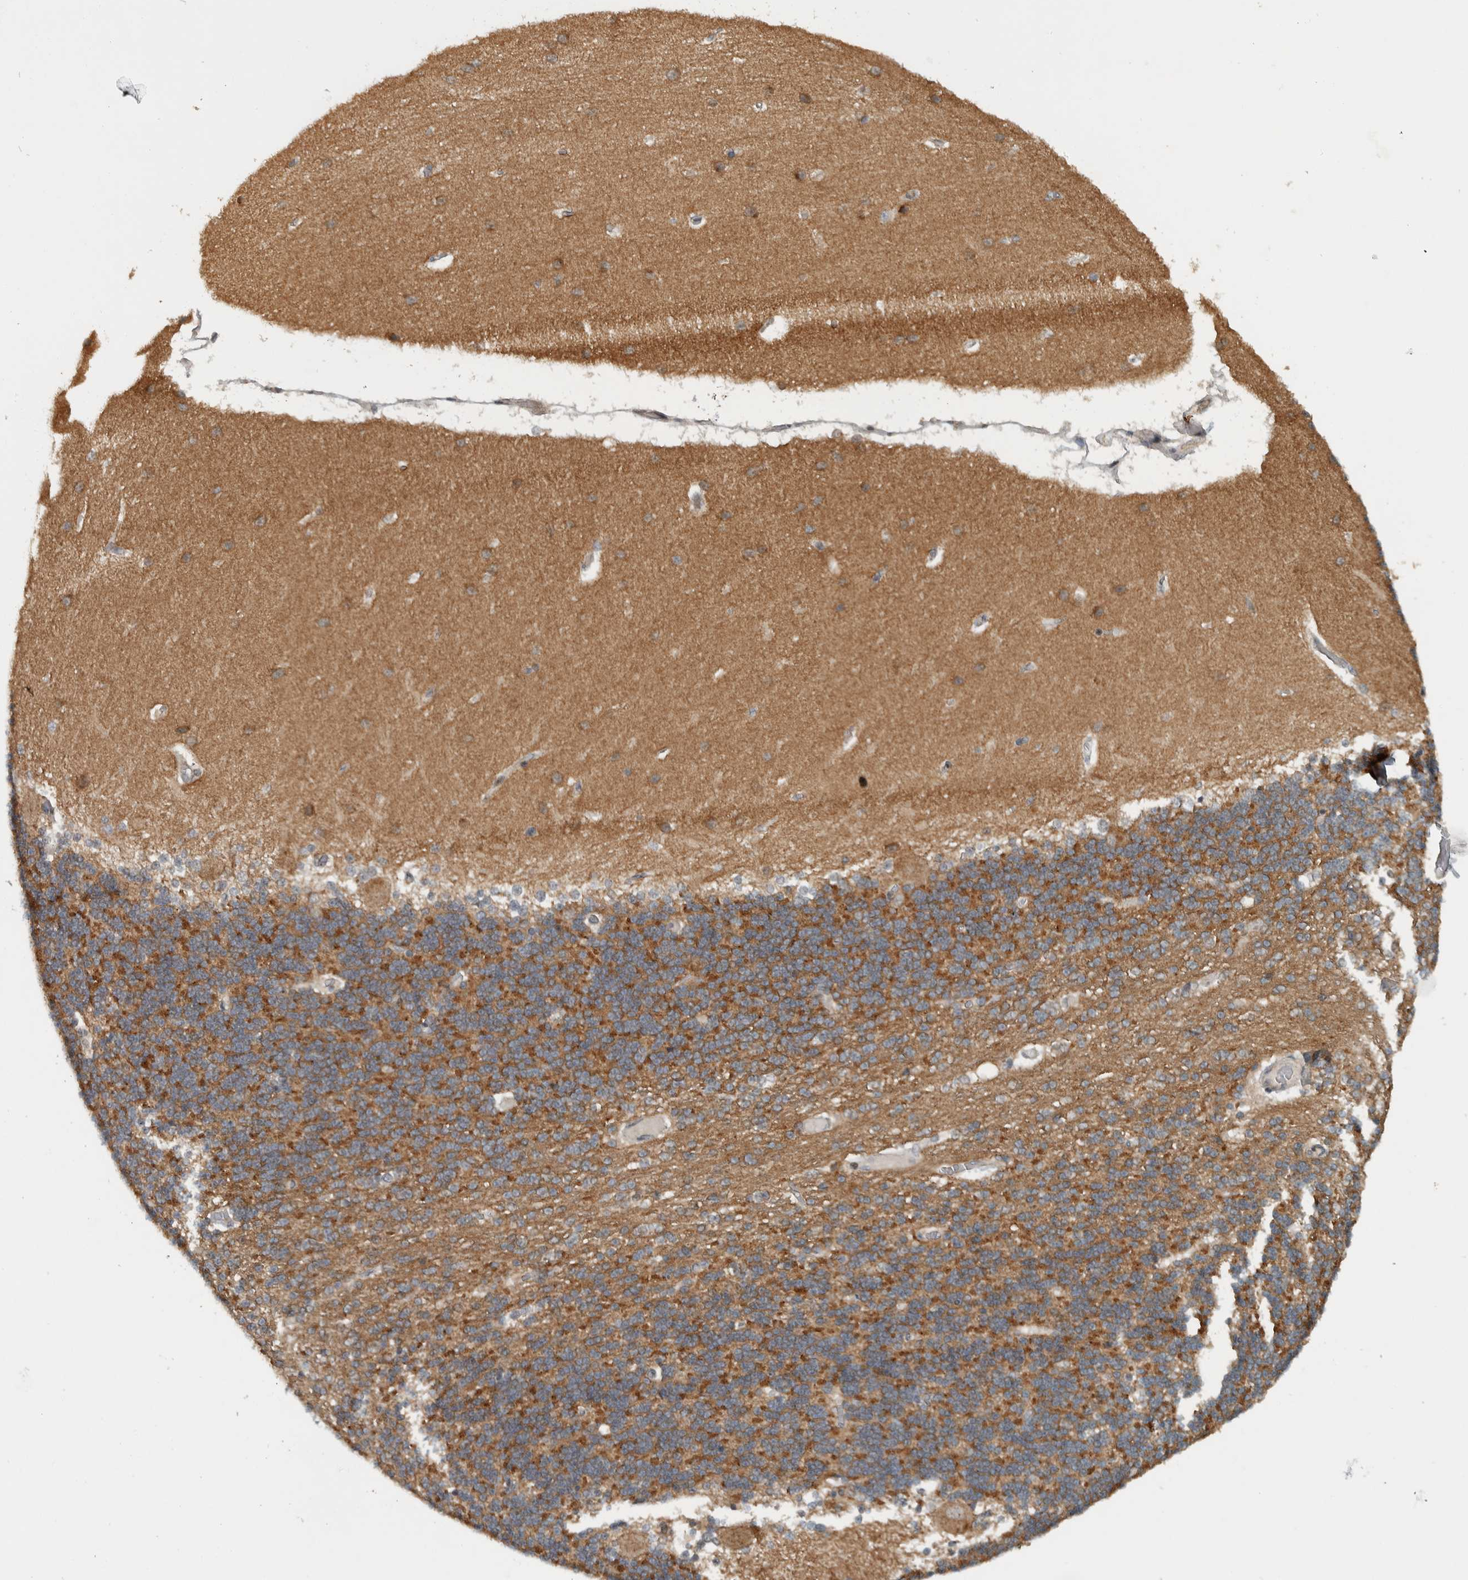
{"staining": {"intensity": "strong", "quantity": "25%-75%", "location": "cytoplasmic/membranous"}, "tissue": "cerebellum", "cell_type": "Cells in granular layer", "image_type": "normal", "snomed": [{"axis": "morphology", "description": "Normal tissue, NOS"}, {"axis": "topography", "description": "Cerebellum"}], "caption": "IHC photomicrograph of unremarkable cerebellum stained for a protein (brown), which displays high levels of strong cytoplasmic/membranous positivity in approximately 25%-75% of cells in granular layer.", "gene": "NAPG", "patient": {"sex": "female", "age": 54}}